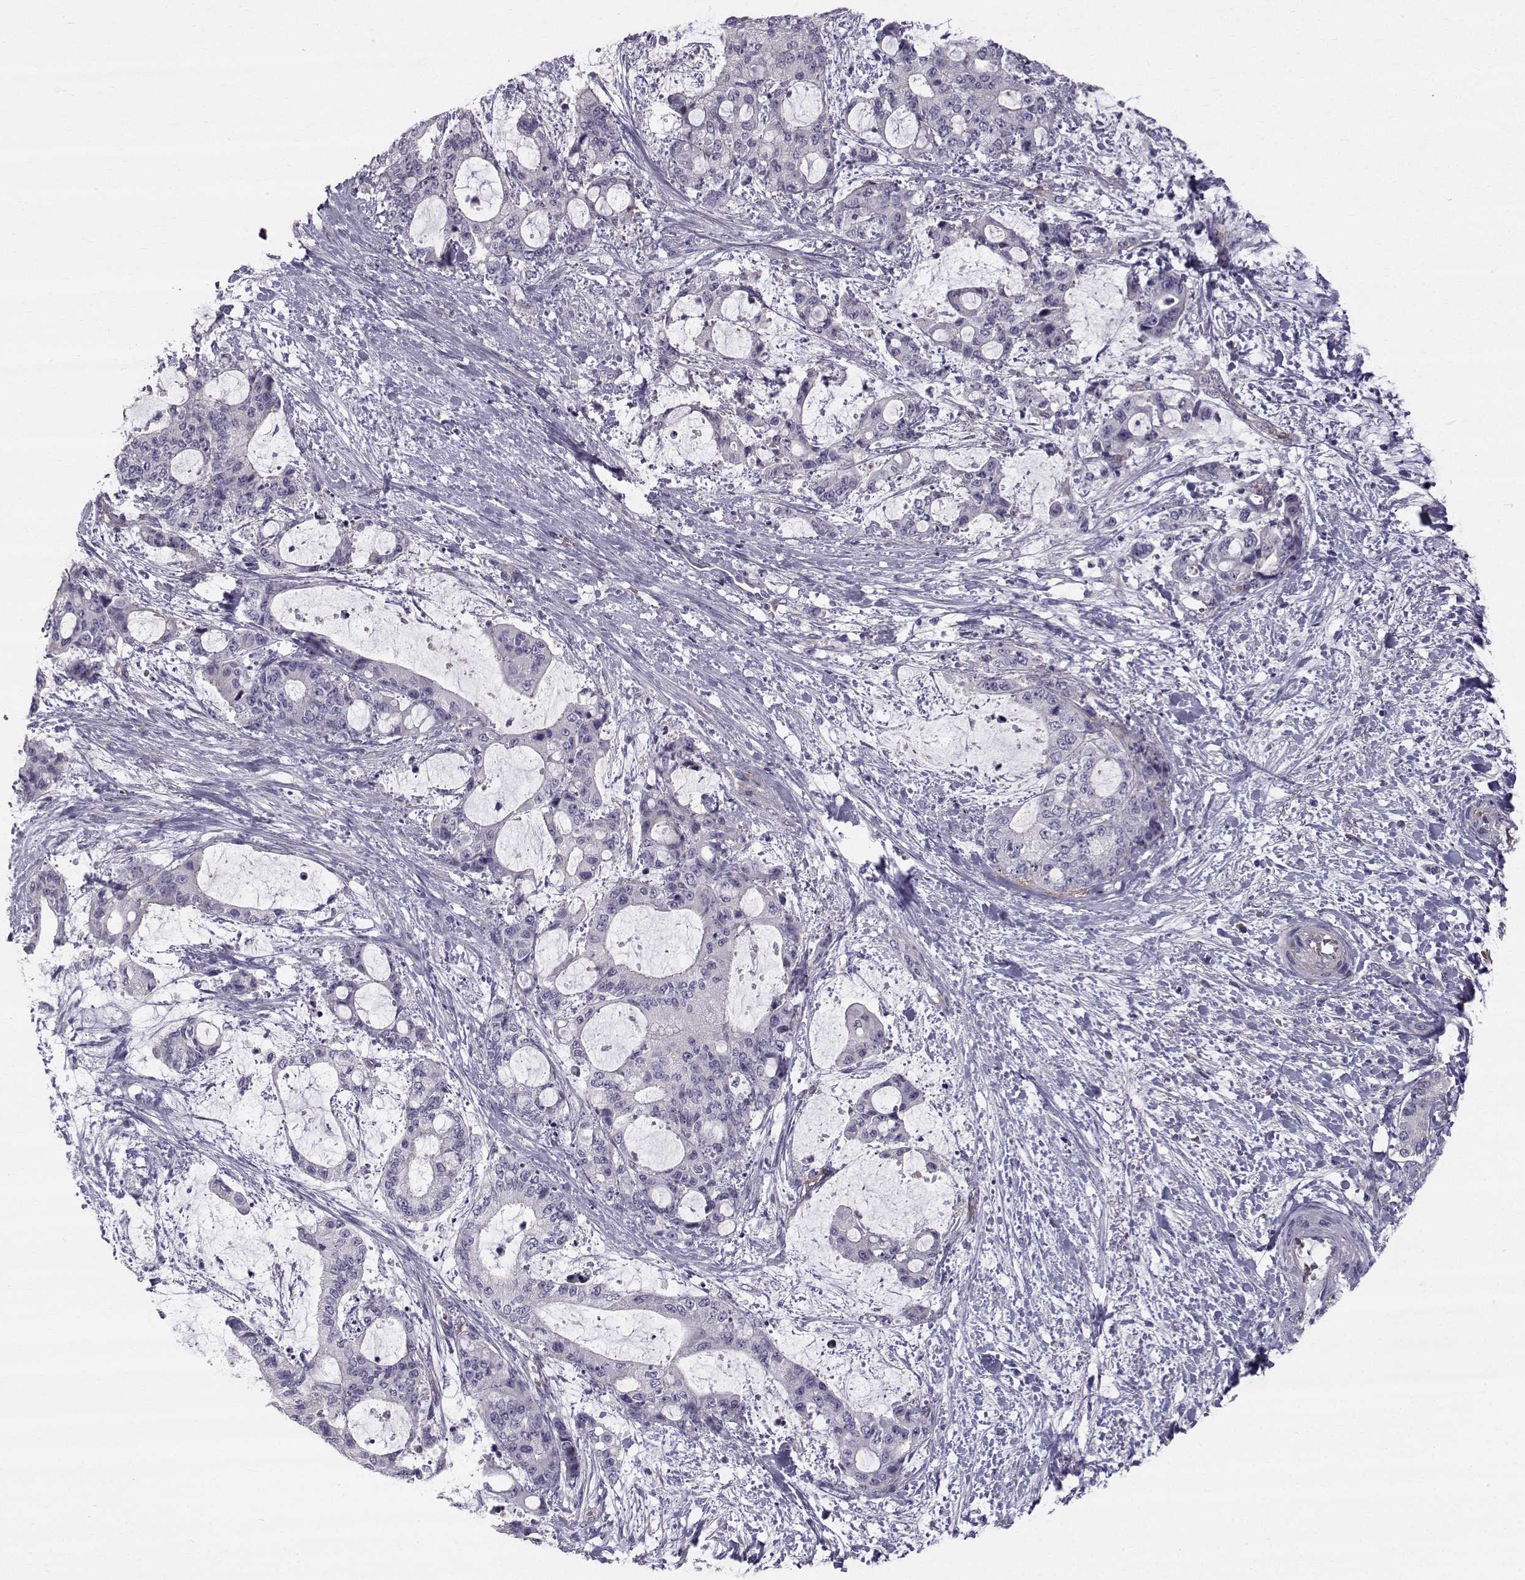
{"staining": {"intensity": "negative", "quantity": "none", "location": "none"}, "tissue": "liver cancer", "cell_type": "Tumor cells", "image_type": "cancer", "snomed": [{"axis": "morphology", "description": "Normal tissue, NOS"}, {"axis": "morphology", "description": "Cholangiocarcinoma"}, {"axis": "topography", "description": "Liver"}, {"axis": "topography", "description": "Peripheral nerve tissue"}], "caption": "The micrograph exhibits no significant staining in tumor cells of cholangiocarcinoma (liver).", "gene": "QPCT", "patient": {"sex": "female", "age": 73}}